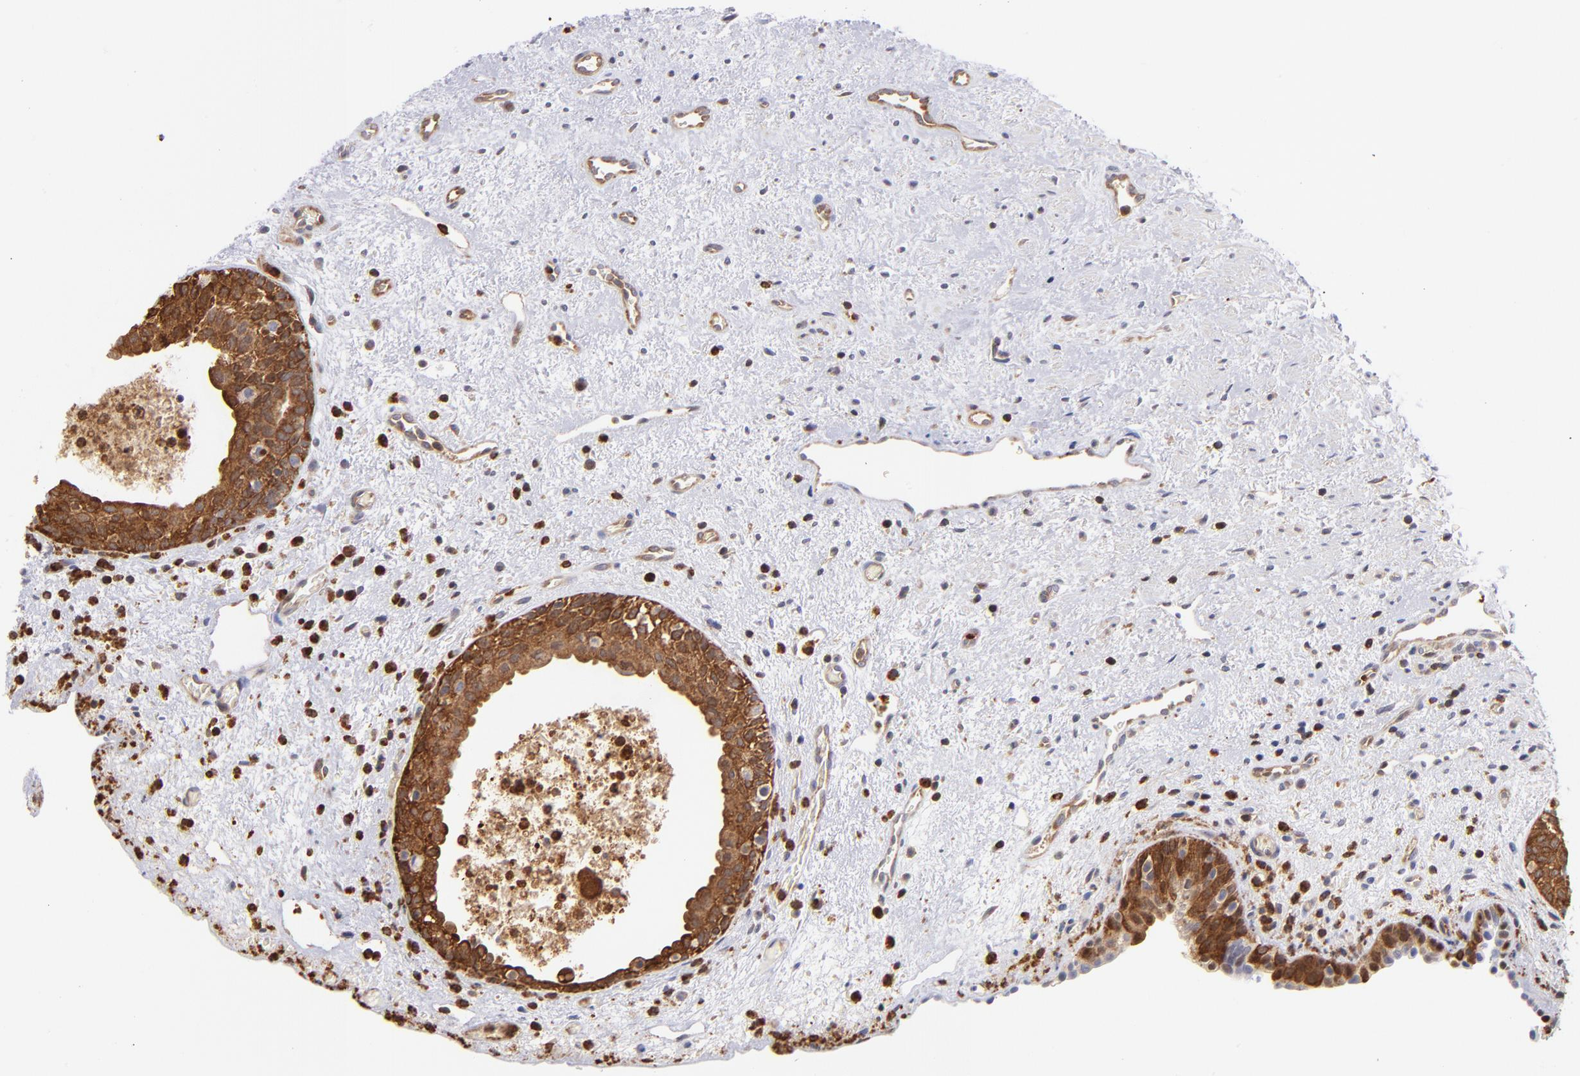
{"staining": {"intensity": "strong", "quantity": ">75%", "location": "cytoplasmic/membranous,nuclear"}, "tissue": "urinary bladder", "cell_type": "Urothelial cells", "image_type": "normal", "snomed": [{"axis": "morphology", "description": "Normal tissue, NOS"}, {"axis": "topography", "description": "Urinary bladder"}], "caption": "Brown immunohistochemical staining in benign urinary bladder displays strong cytoplasmic/membranous,nuclear positivity in approximately >75% of urothelial cells.", "gene": "YWHAB", "patient": {"sex": "male", "age": 48}}